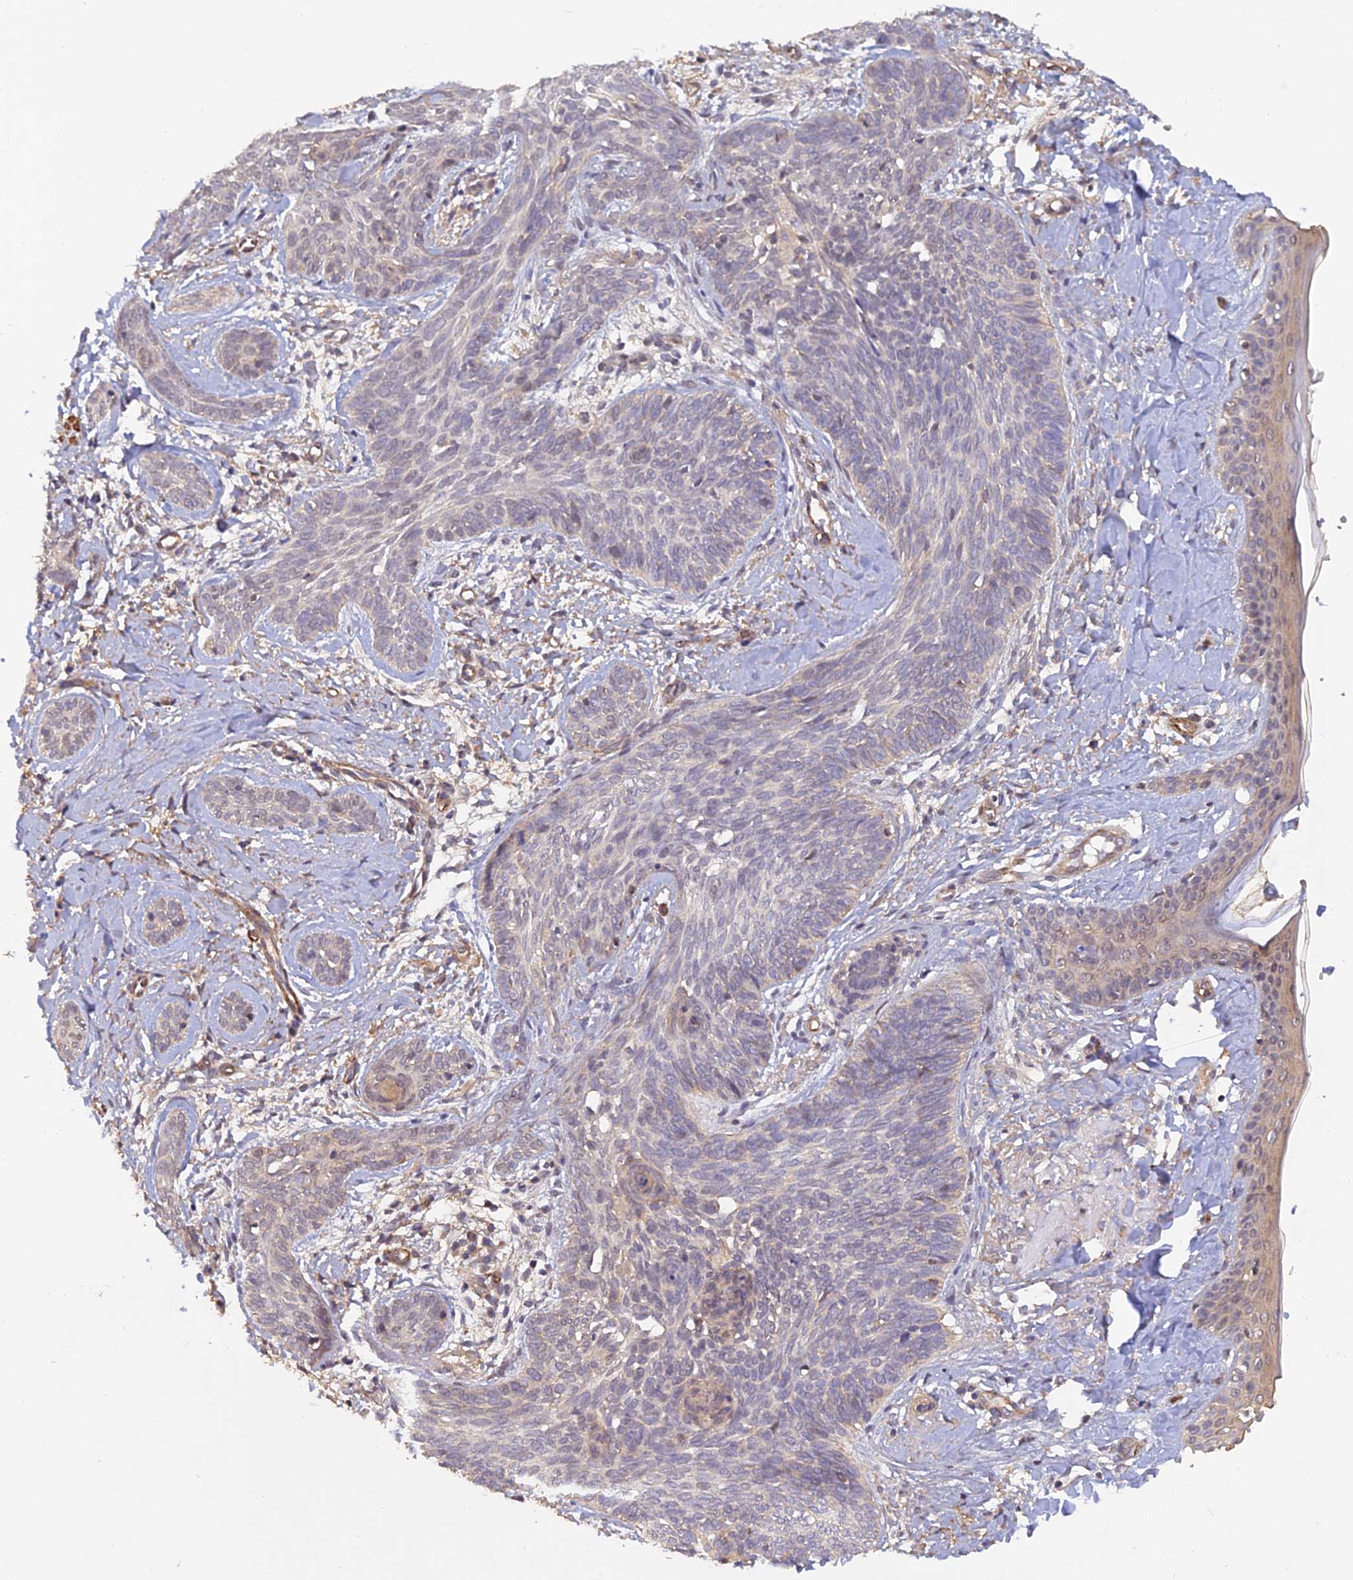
{"staining": {"intensity": "weak", "quantity": "<25%", "location": "cytoplasmic/membranous"}, "tissue": "skin cancer", "cell_type": "Tumor cells", "image_type": "cancer", "snomed": [{"axis": "morphology", "description": "Basal cell carcinoma"}, {"axis": "topography", "description": "Skin"}], "caption": "A high-resolution image shows immunohistochemistry staining of skin cancer, which shows no significant positivity in tumor cells. Nuclei are stained in blue.", "gene": "PAGR1", "patient": {"sex": "female", "age": 81}}